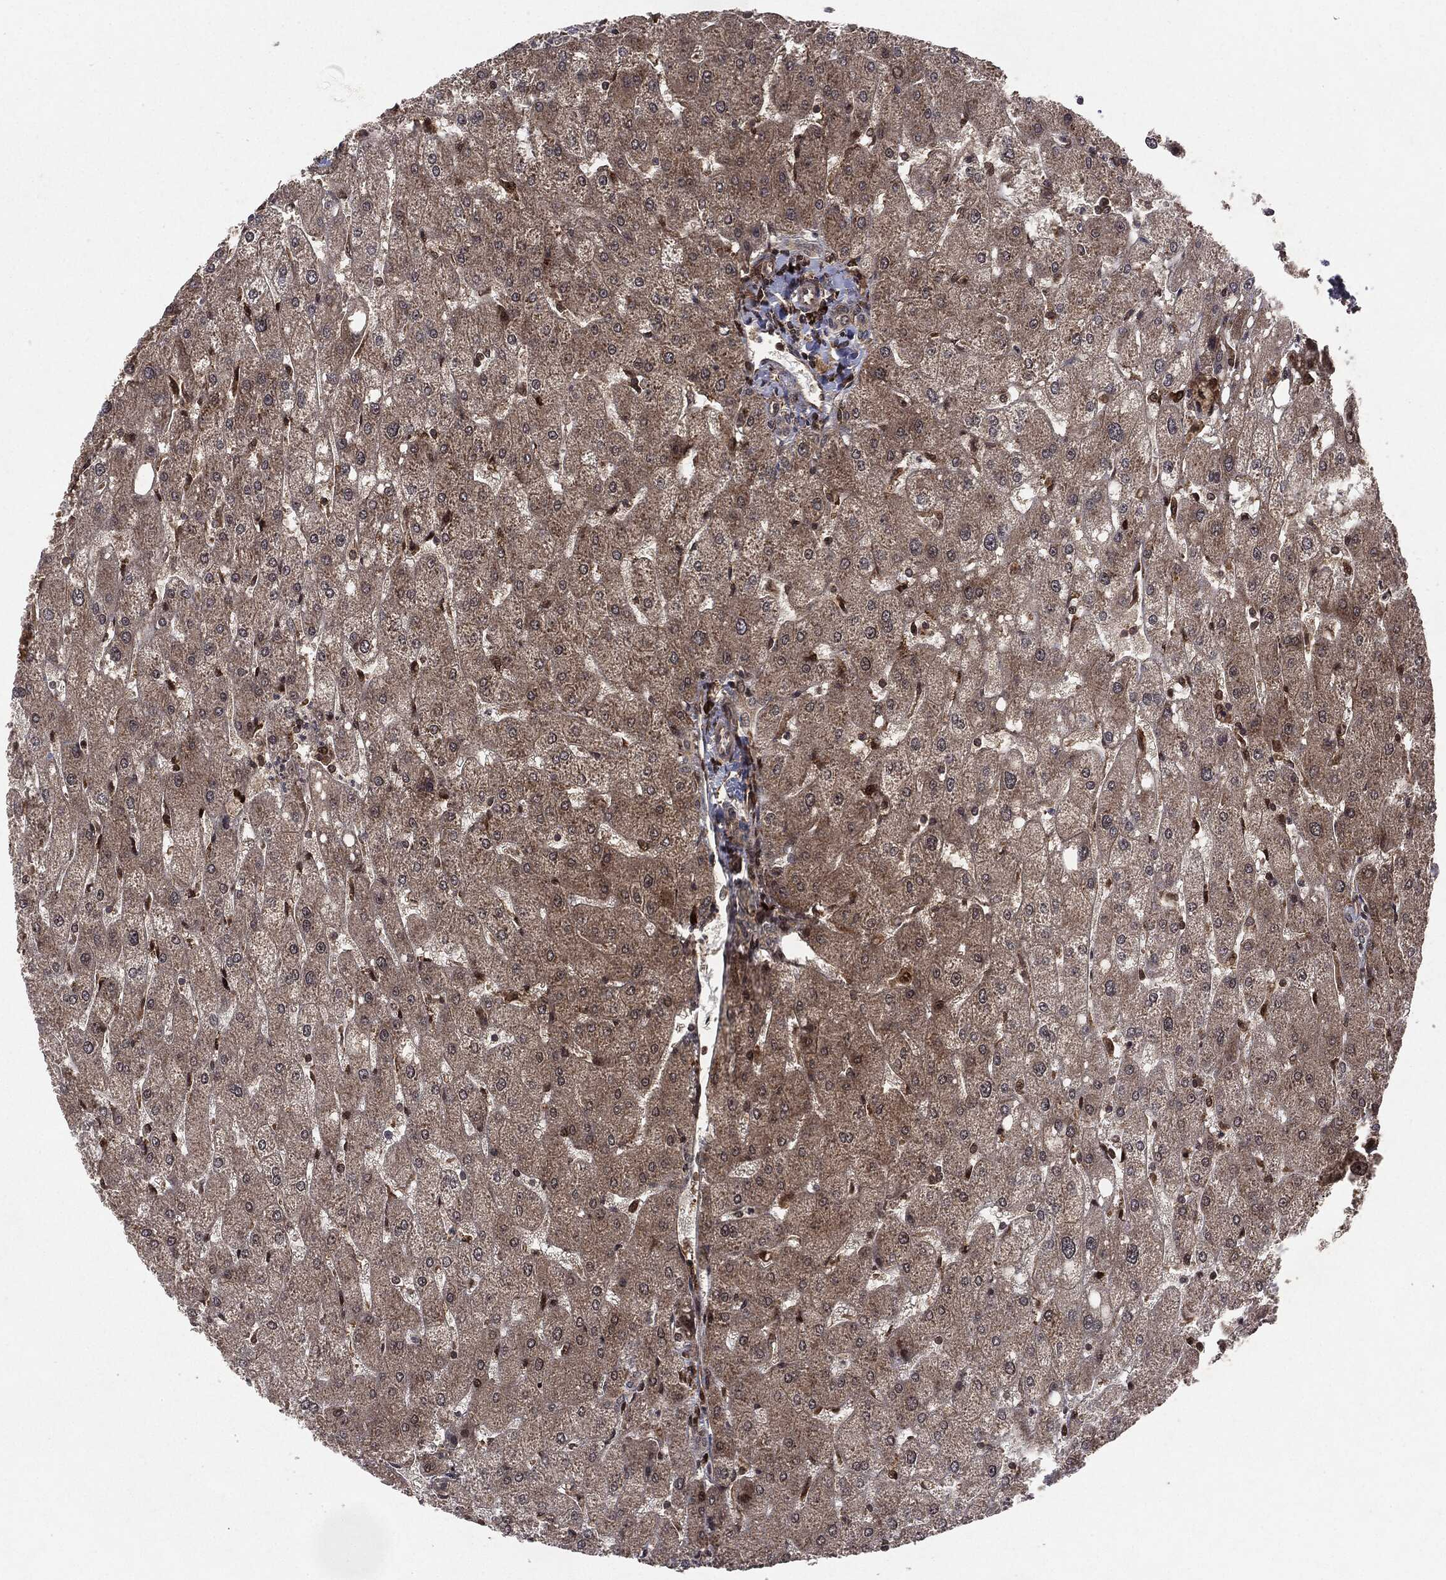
{"staining": {"intensity": "negative", "quantity": "none", "location": "none"}, "tissue": "liver", "cell_type": "Cholangiocytes", "image_type": "normal", "snomed": [{"axis": "morphology", "description": "Normal tissue, NOS"}, {"axis": "topography", "description": "Liver"}], "caption": "High magnification brightfield microscopy of unremarkable liver stained with DAB (brown) and counterstained with hematoxylin (blue): cholangiocytes show no significant staining.", "gene": "OTUB1", "patient": {"sex": "male", "age": 67}}